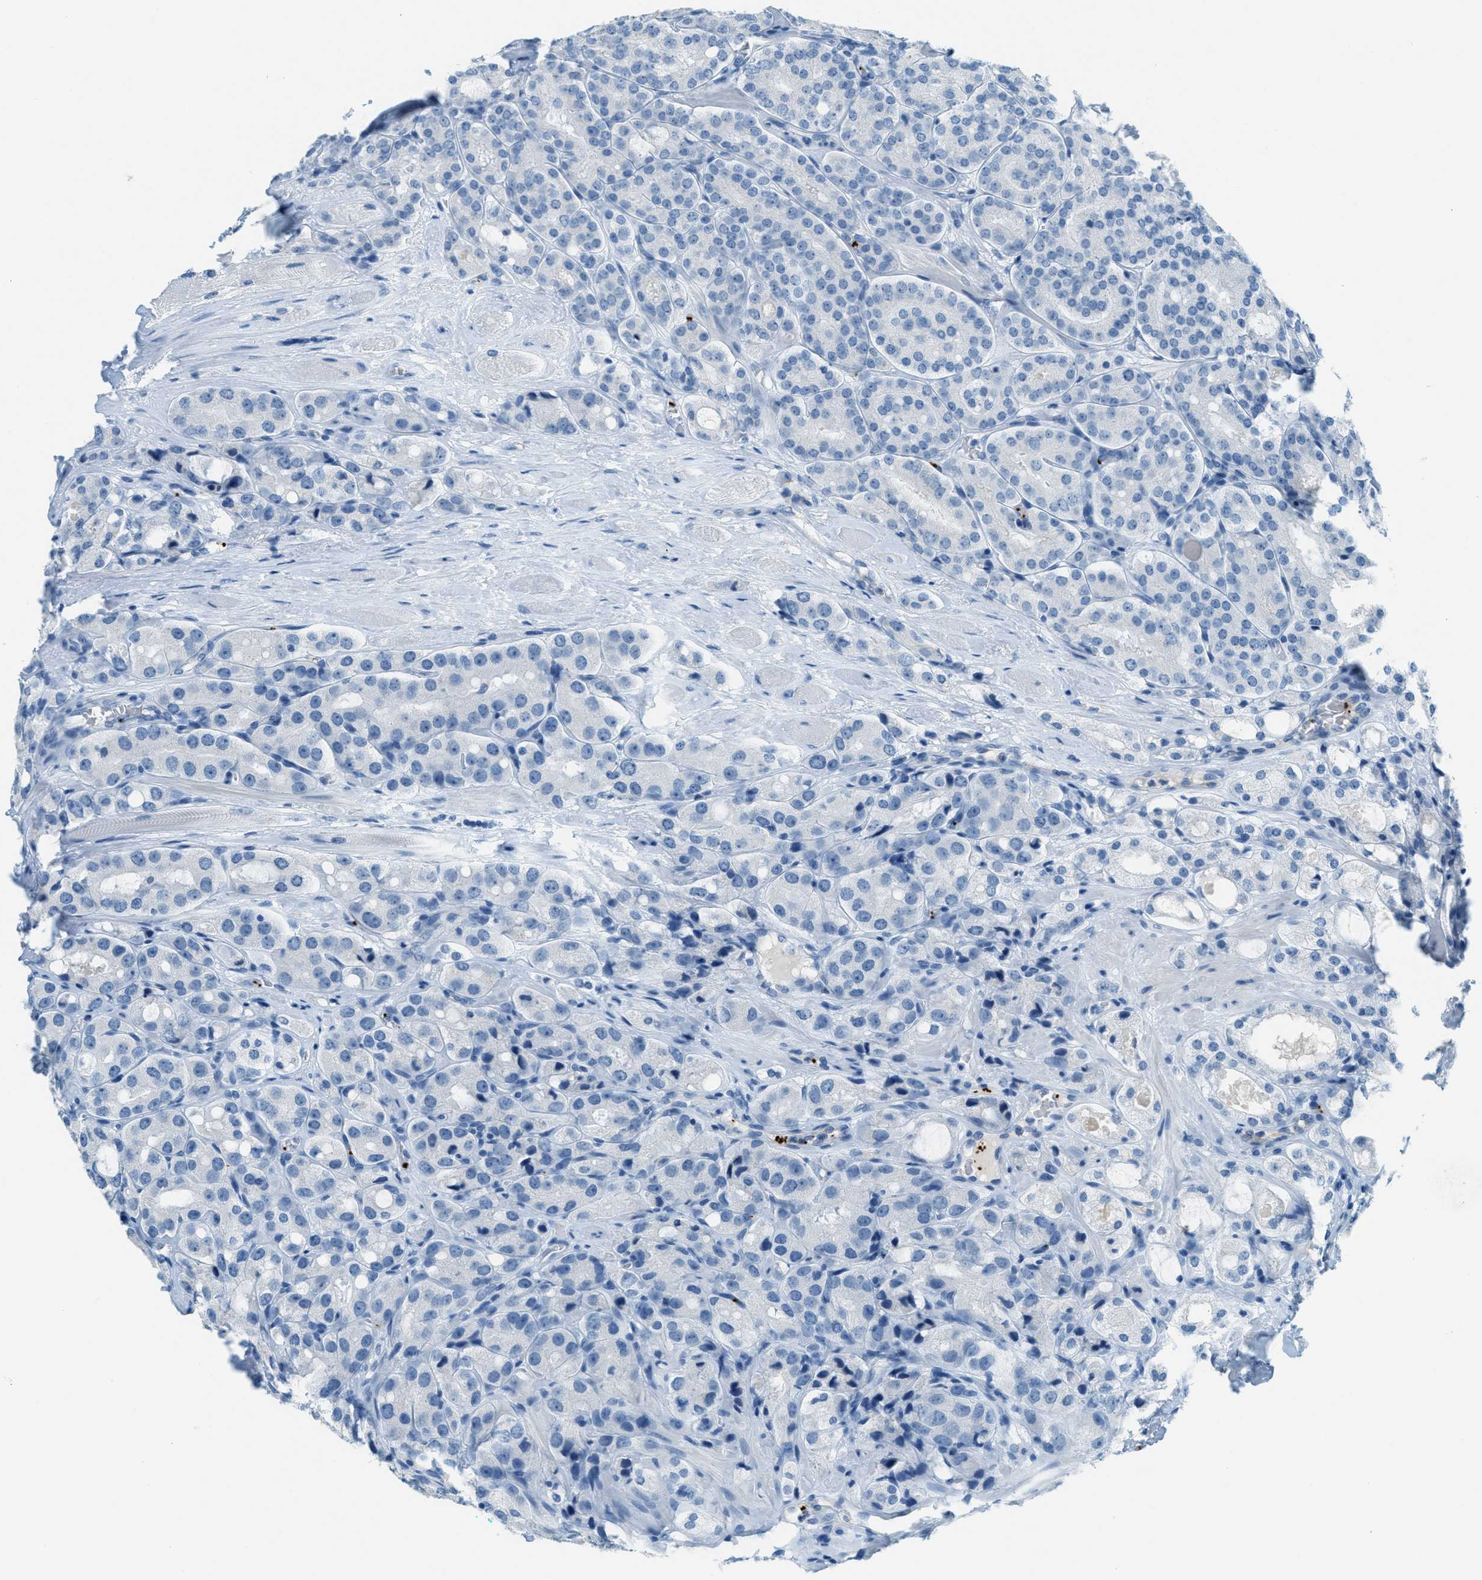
{"staining": {"intensity": "negative", "quantity": "none", "location": "none"}, "tissue": "prostate cancer", "cell_type": "Tumor cells", "image_type": "cancer", "snomed": [{"axis": "morphology", "description": "Adenocarcinoma, High grade"}, {"axis": "topography", "description": "Prostate"}], "caption": "Immunohistochemistry (IHC) histopathology image of prostate cancer (high-grade adenocarcinoma) stained for a protein (brown), which demonstrates no positivity in tumor cells.", "gene": "PPBP", "patient": {"sex": "male", "age": 65}}